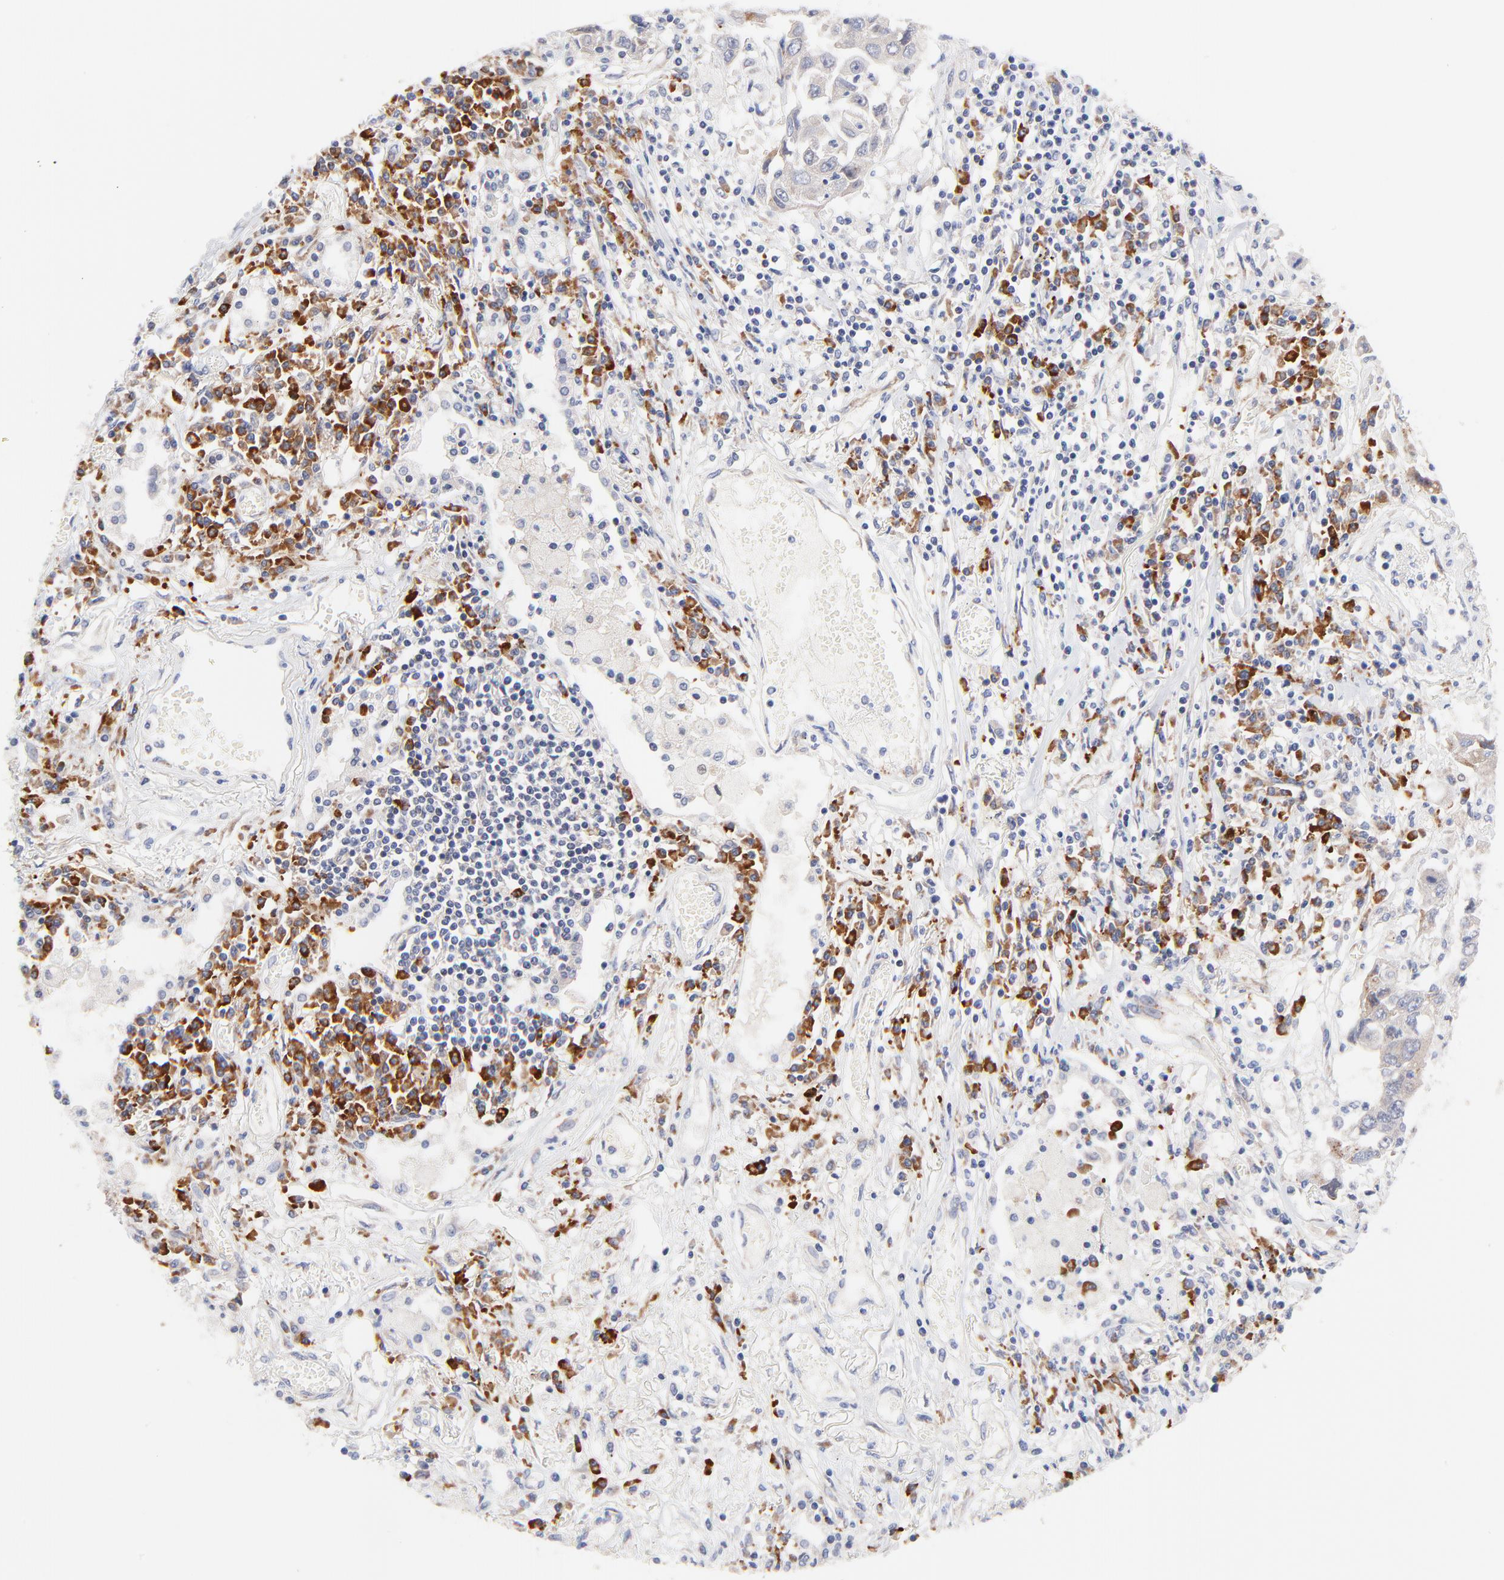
{"staining": {"intensity": "negative", "quantity": "none", "location": "none"}, "tissue": "lung cancer", "cell_type": "Tumor cells", "image_type": "cancer", "snomed": [{"axis": "morphology", "description": "Squamous cell carcinoma, NOS"}, {"axis": "topography", "description": "Lung"}], "caption": "There is no significant positivity in tumor cells of lung squamous cell carcinoma.", "gene": "AFF2", "patient": {"sex": "male", "age": 71}}